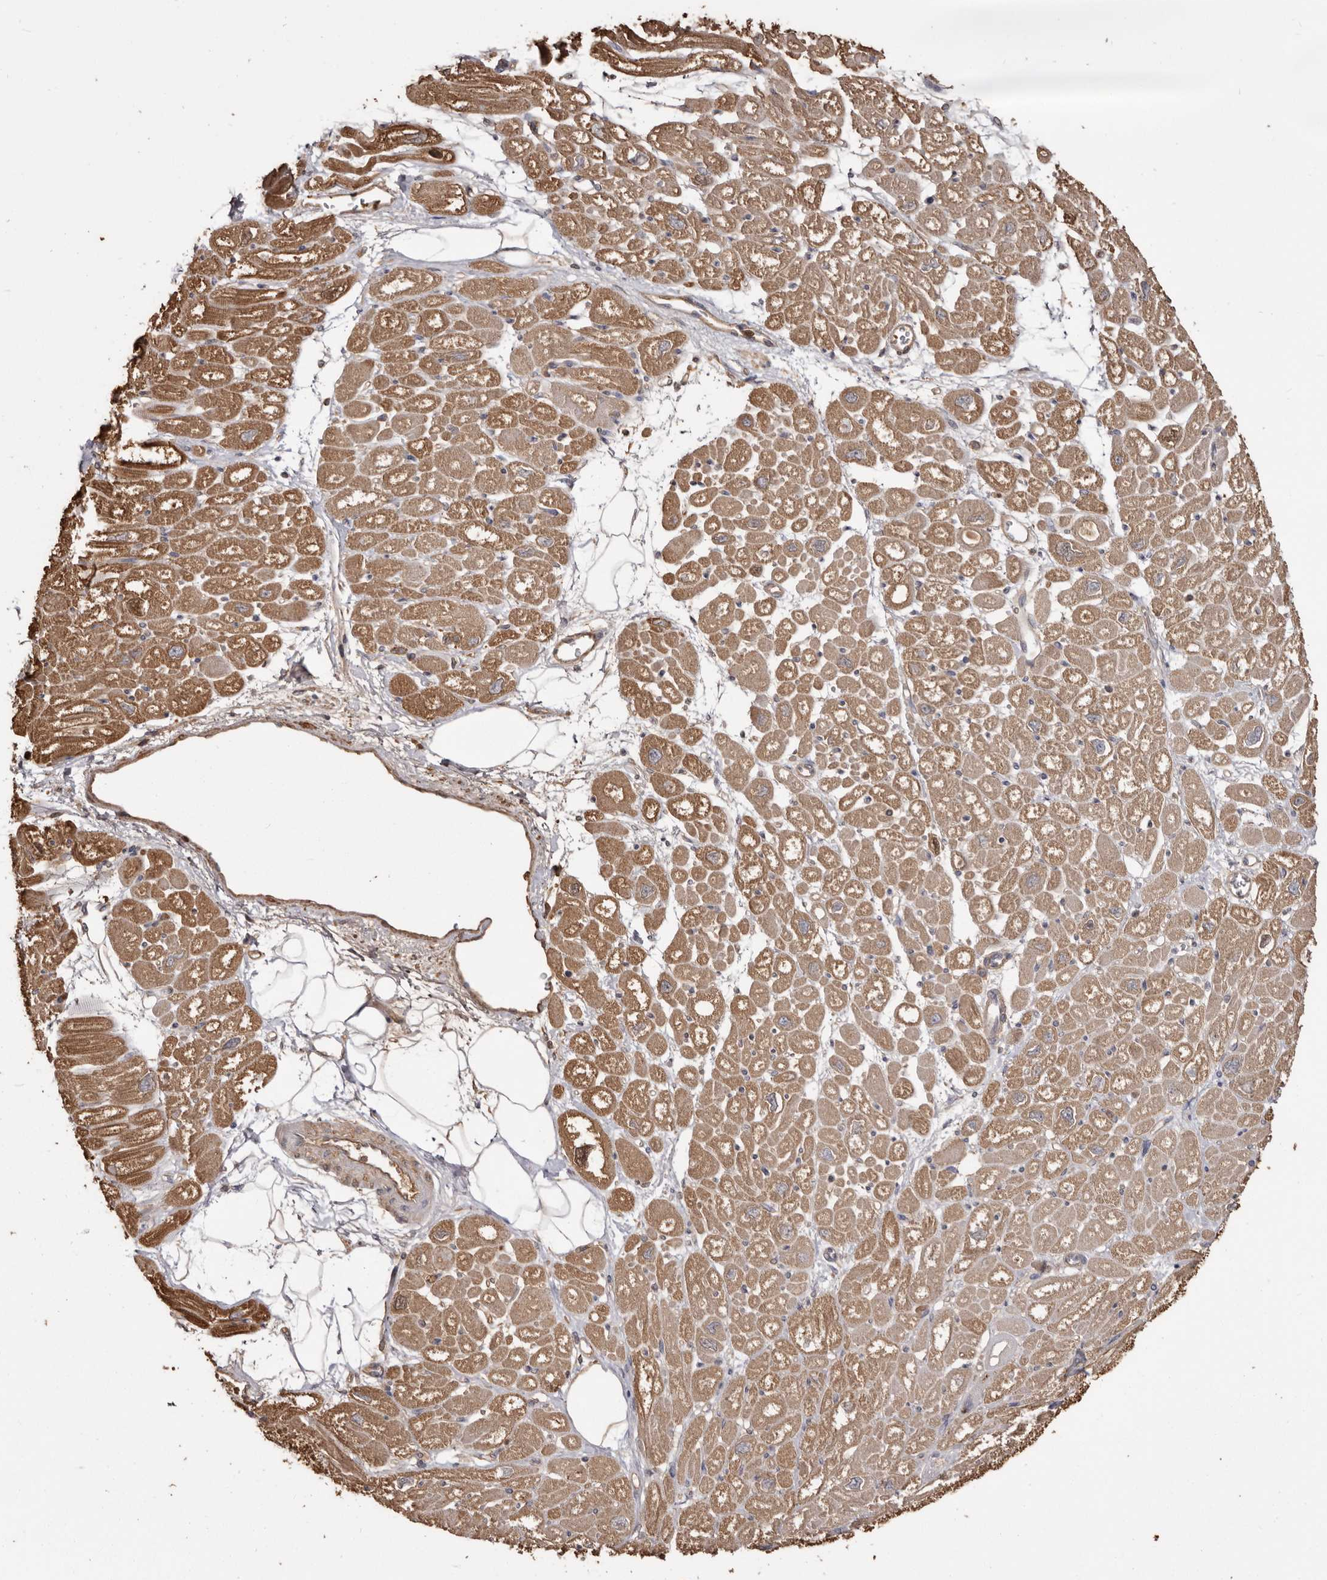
{"staining": {"intensity": "moderate", "quantity": ">75%", "location": "cytoplasmic/membranous"}, "tissue": "heart muscle", "cell_type": "Cardiomyocytes", "image_type": "normal", "snomed": [{"axis": "morphology", "description": "Normal tissue, NOS"}, {"axis": "topography", "description": "Heart"}], "caption": "Cardiomyocytes exhibit medium levels of moderate cytoplasmic/membranous expression in approximately >75% of cells in unremarkable human heart muscle. (Stains: DAB (3,3'-diaminobenzidine) in brown, nuclei in blue, Microscopy: brightfield microscopy at high magnification).", "gene": "PKM", "patient": {"sex": "male", "age": 50}}